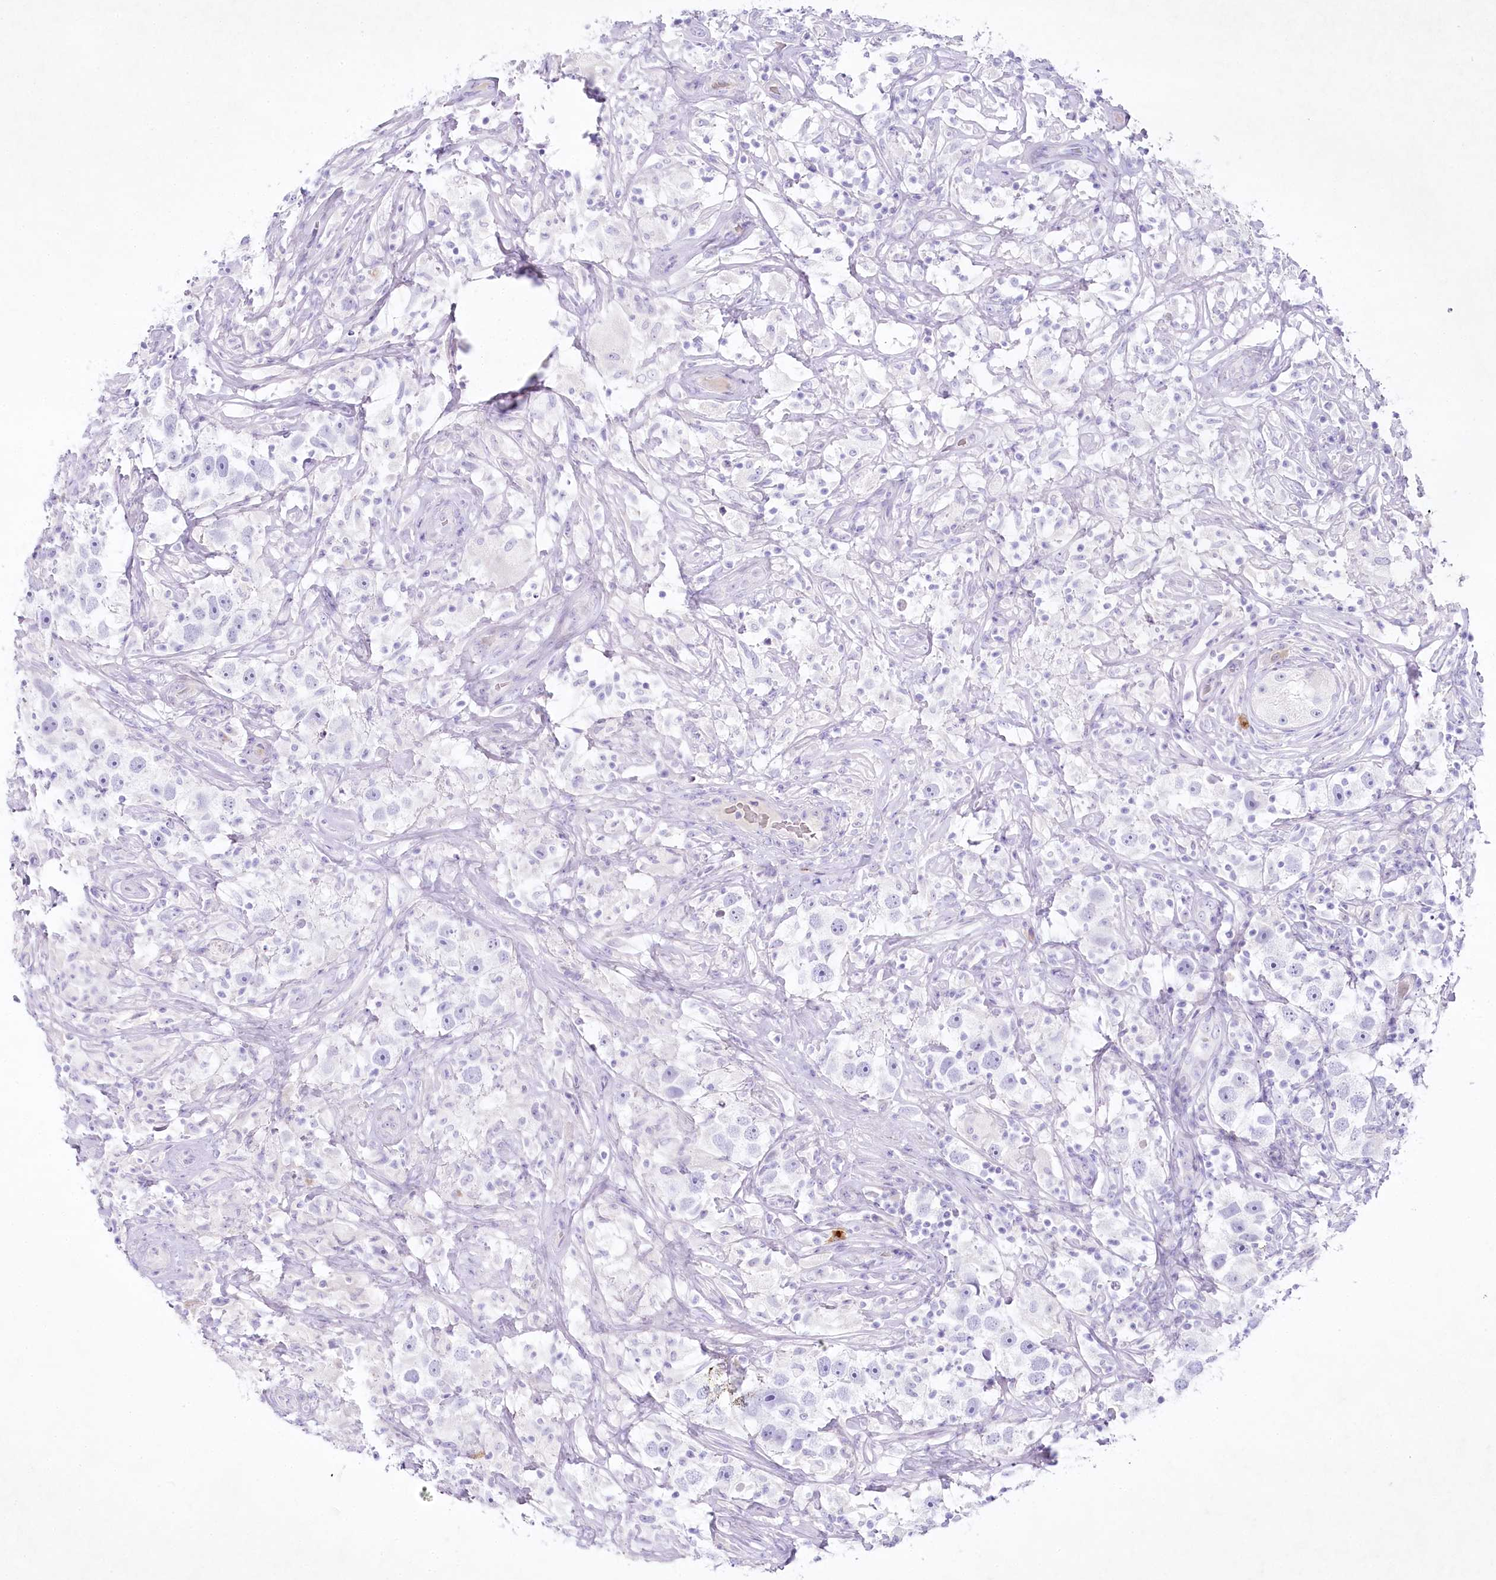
{"staining": {"intensity": "negative", "quantity": "none", "location": "none"}, "tissue": "testis cancer", "cell_type": "Tumor cells", "image_type": "cancer", "snomed": [{"axis": "morphology", "description": "Seminoma, NOS"}, {"axis": "topography", "description": "Testis"}], "caption": "Immunohistochemistry of human testis cancer (seminoma) displays no positivity in tumor cells.", "gene": "MYOZ1", "patient": {"sex": "male", "age": 49}}